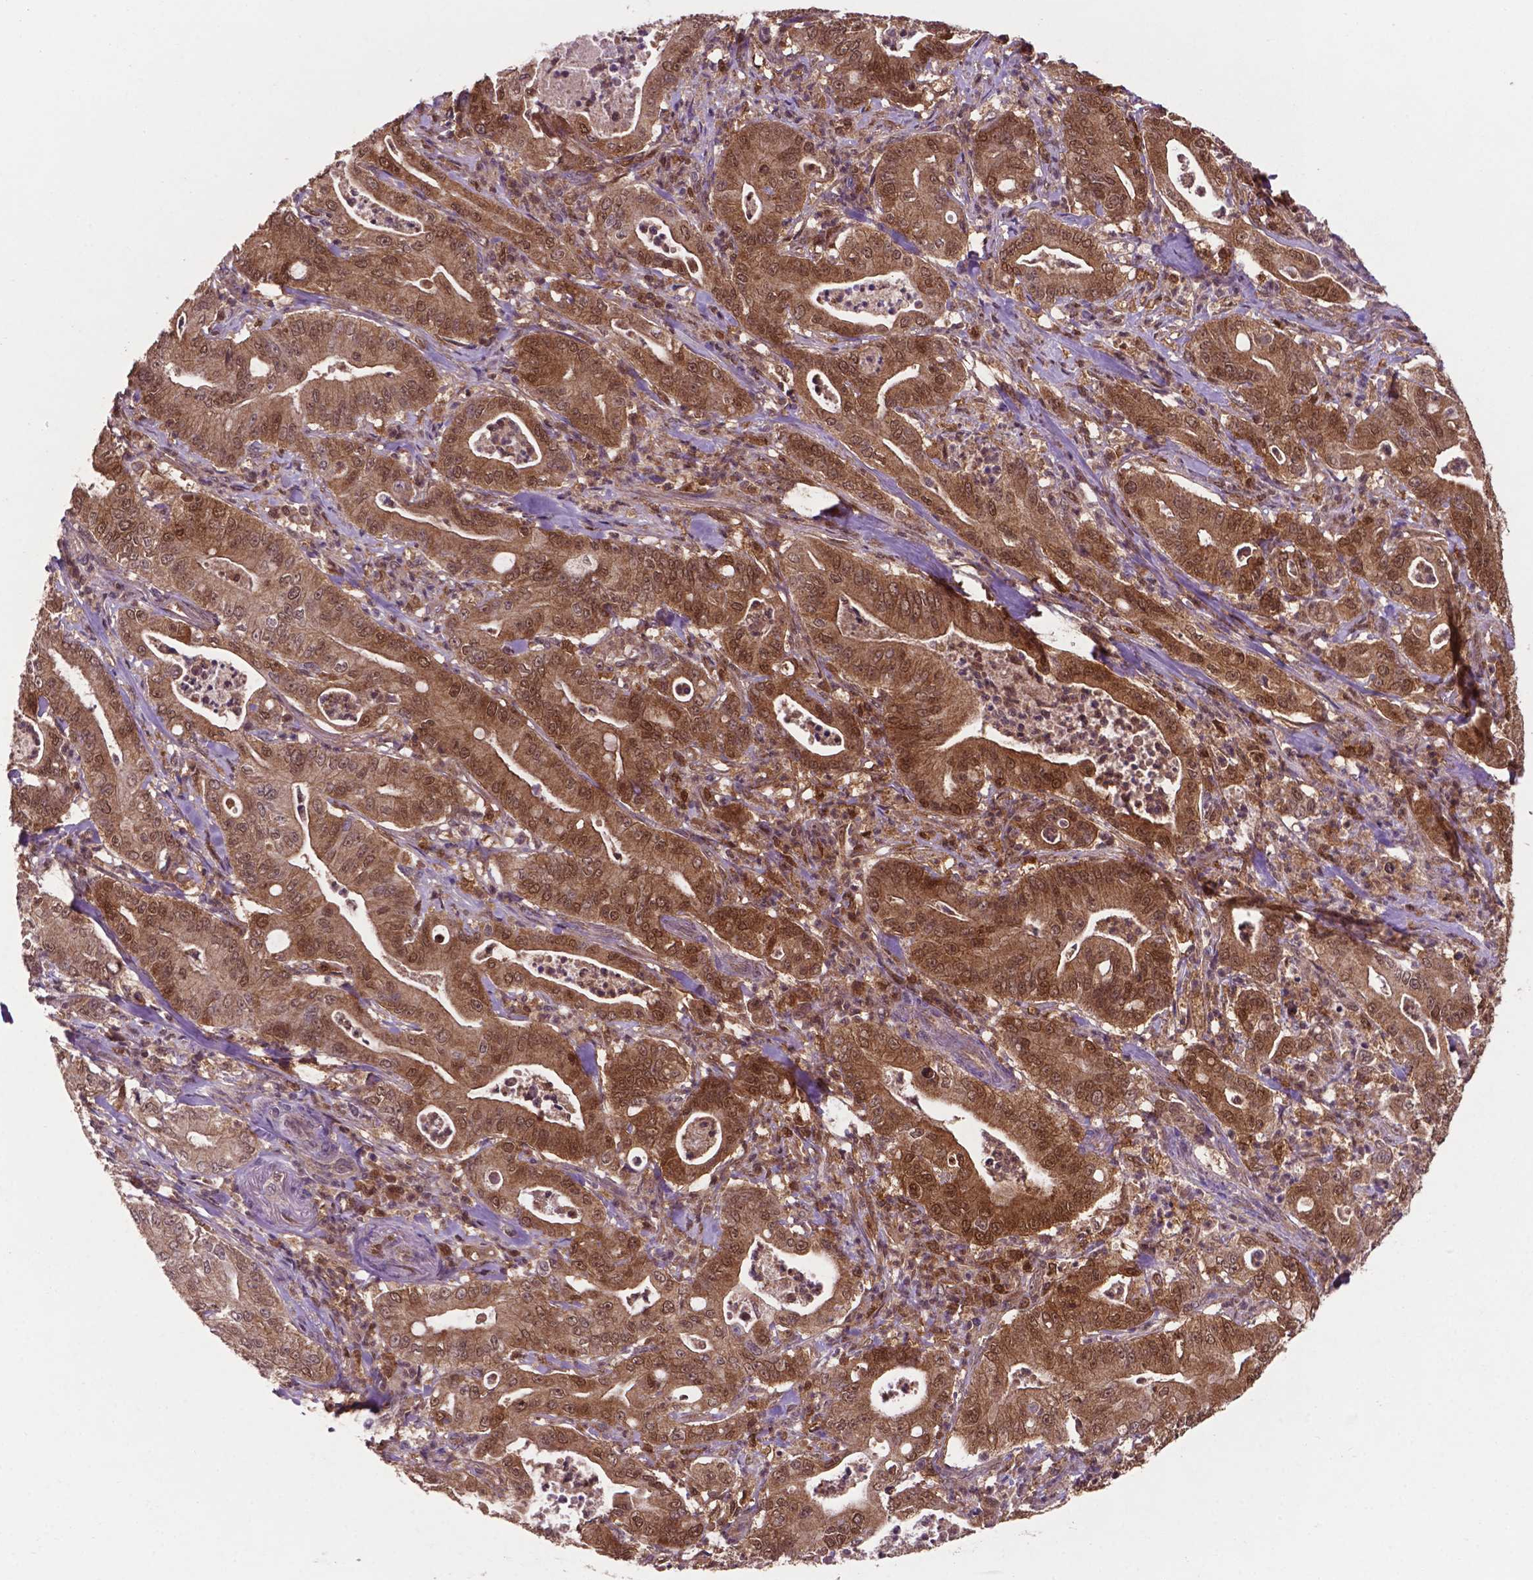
{"staining": {"intensity": "moderate", "quantity": ">75%", "location": "cytoplasmic/membranous,nuclear"}, "tissue": "pancreatic cancer", "cell_type": "Tumor cells", "image_type": "cancer", "snomed": [{"axis": "morphology", "description": "Adenocarcinoma, NOS"}, {"axis": "topography", "description": "Pancreas"}], "caption": "A micrograph showing moderate cytoplasmic/membranous and nuclear expression in about >75% of tumor cells in pancreatic cancer, as visualized by brown immunohistochemical staining.", "gene": "UBE2L6", "patient": {"sex": "male", "age": 71}}